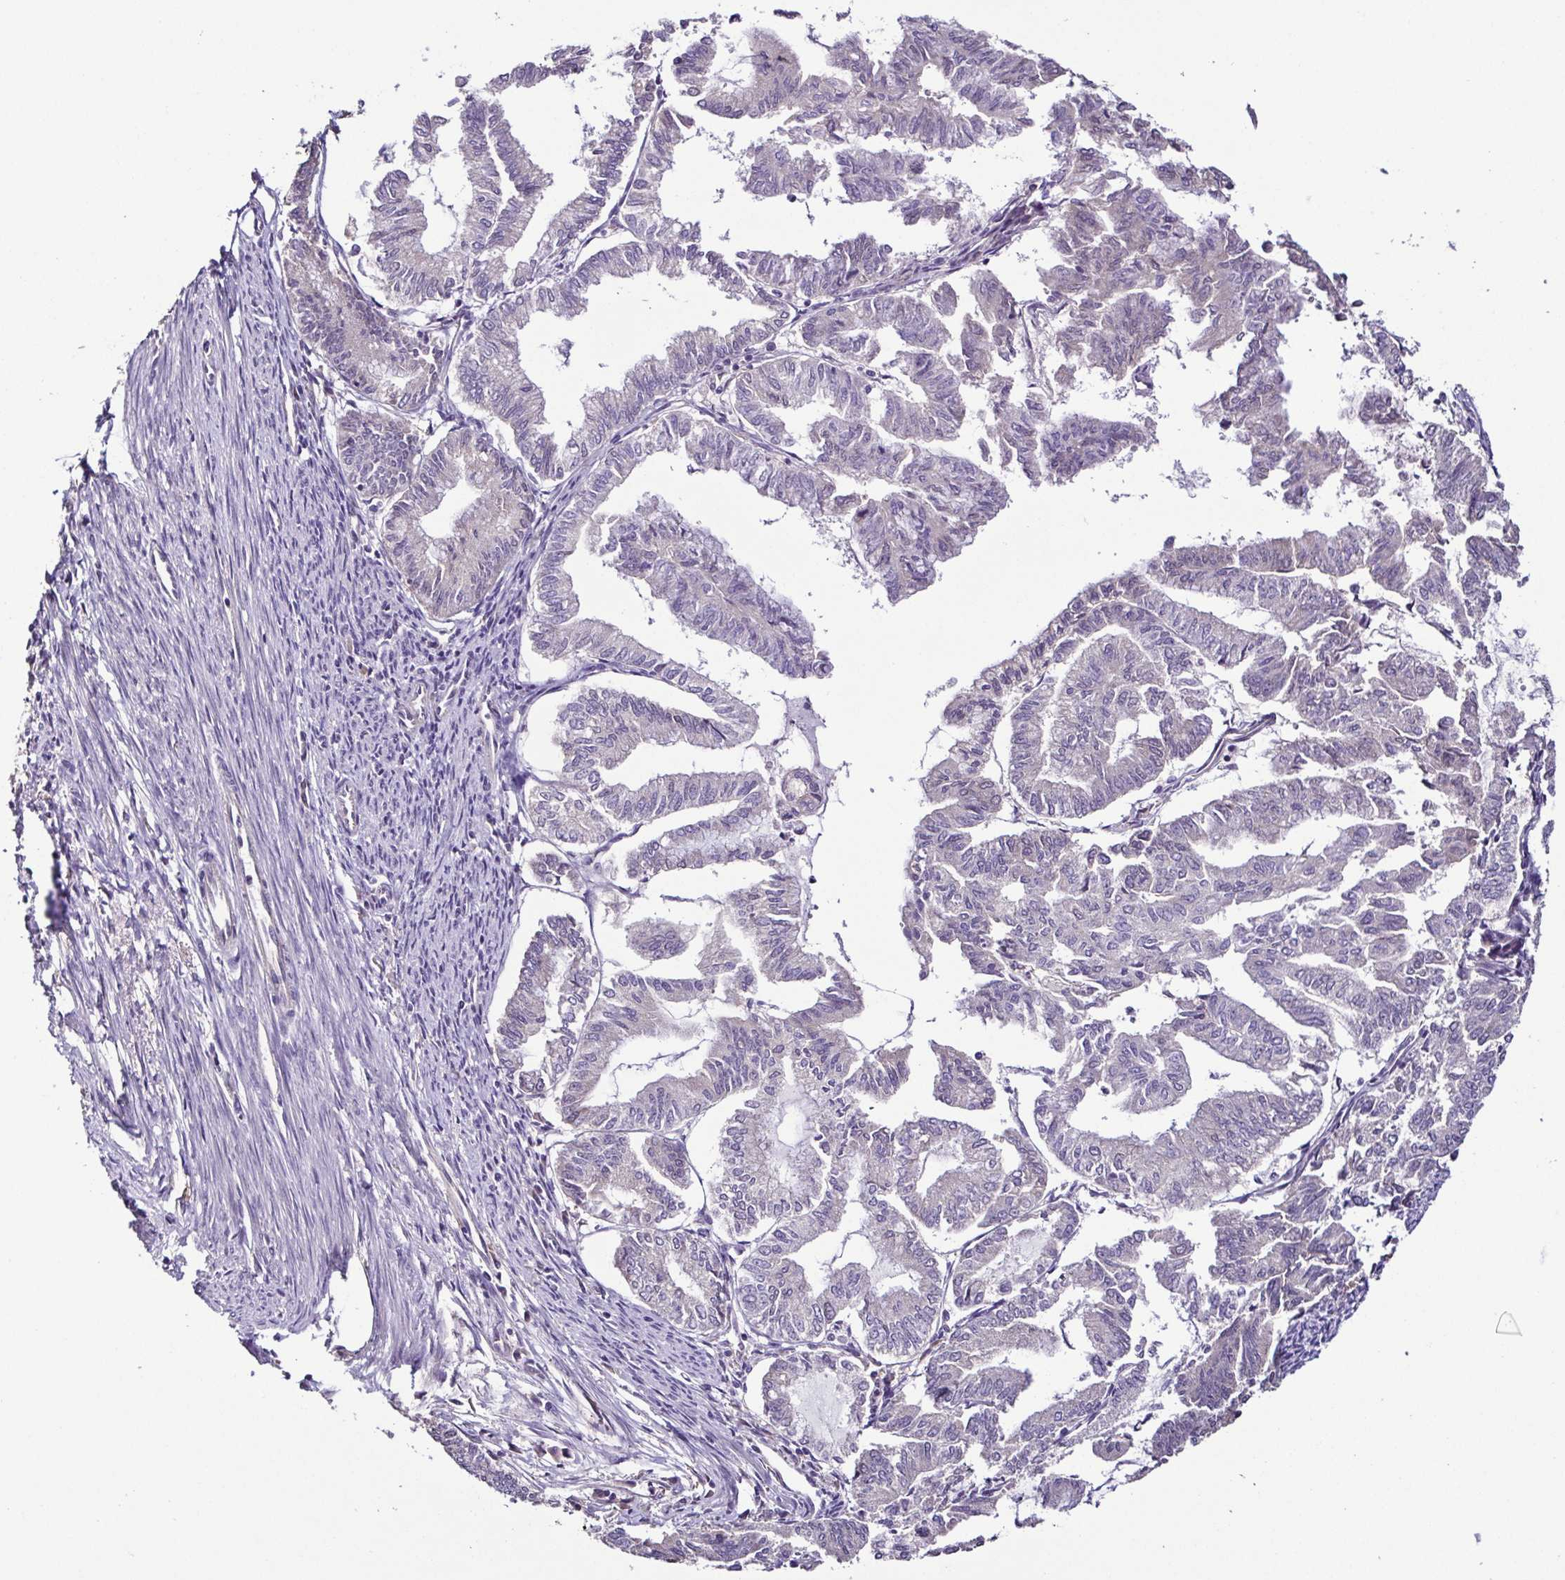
{"staining": {"intensity": "negative", "quantity": "none", "location": "none"}, "tissue": "endometrial cancer", "cell_type": "Tumor cells", "image_type": "cancer", "snomed": [{"axis": "morphology", "description": "Adenocarcinoma, NOS"}, {"axis": "topography", "description": "Endometrium"}], "caption": "An immunohistochemistry (IHC) micrograph of adenocarcinoma (endometrial) is shown. There is no staining in tumor cells of adenocarcinoma (endometrial).", "gene": "LMOD2", "patient": {"sex": "female", "age": 79}}